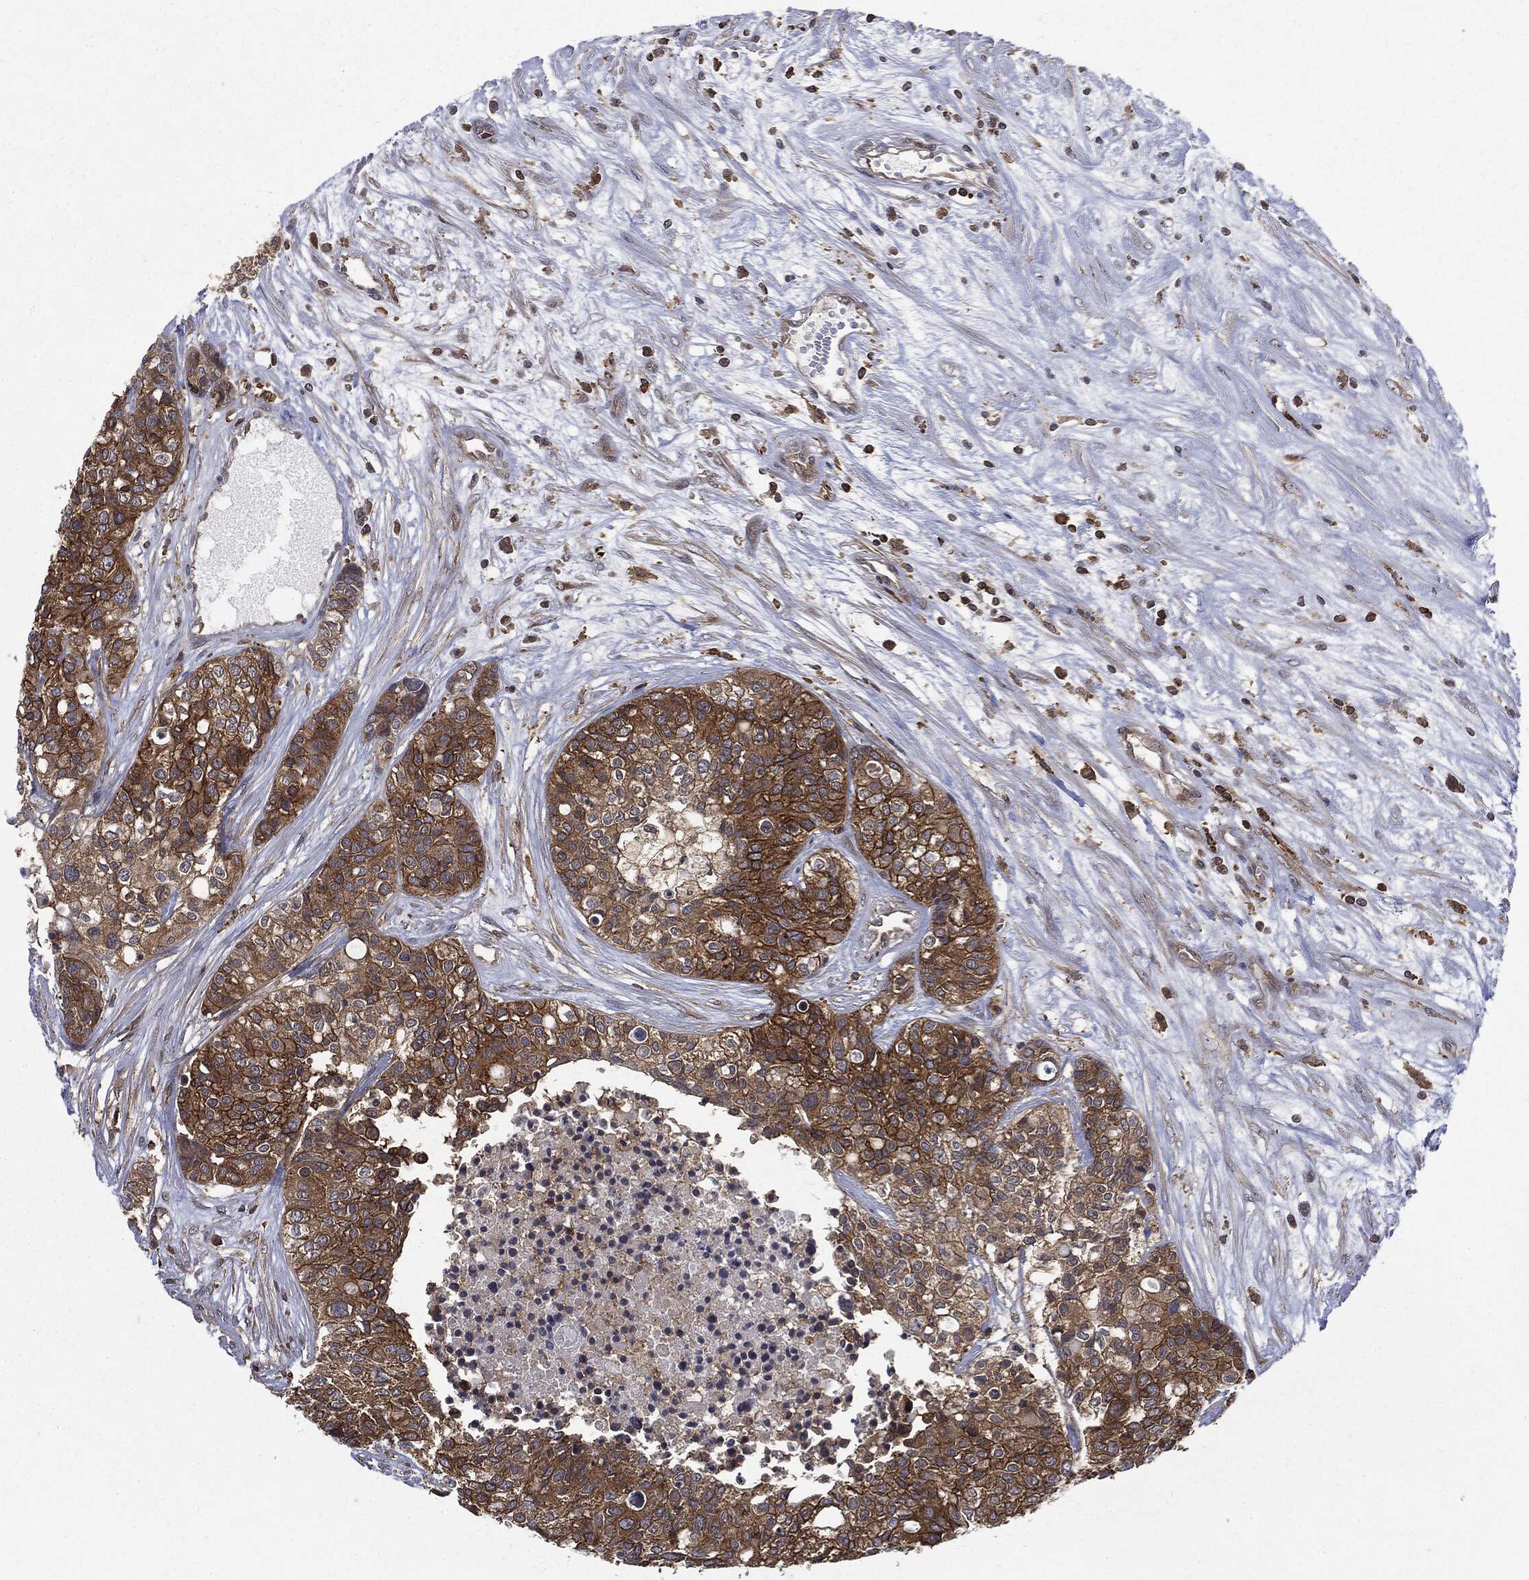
{"staining": {"intensity": "strong", "quantity": ">75%", "location": "cytoplasmic/membranous"}, "tissue": "carcinoid", "cell_type": "Tumor cells", "image_type": "cancer", "snomed": [{"axis": "morphology", "description": "Carcinoid, malignant, NOS"}, {"axis": "topography", "description": "Colon"}], "caption": "This is a micrograph of IHC staining of carcinoid (malignant), which shows strong staining in the cytoplasmic/membranous of tumor cells.", "gene": "SNX5", "patient": {"sex": "male", "age": 81}}